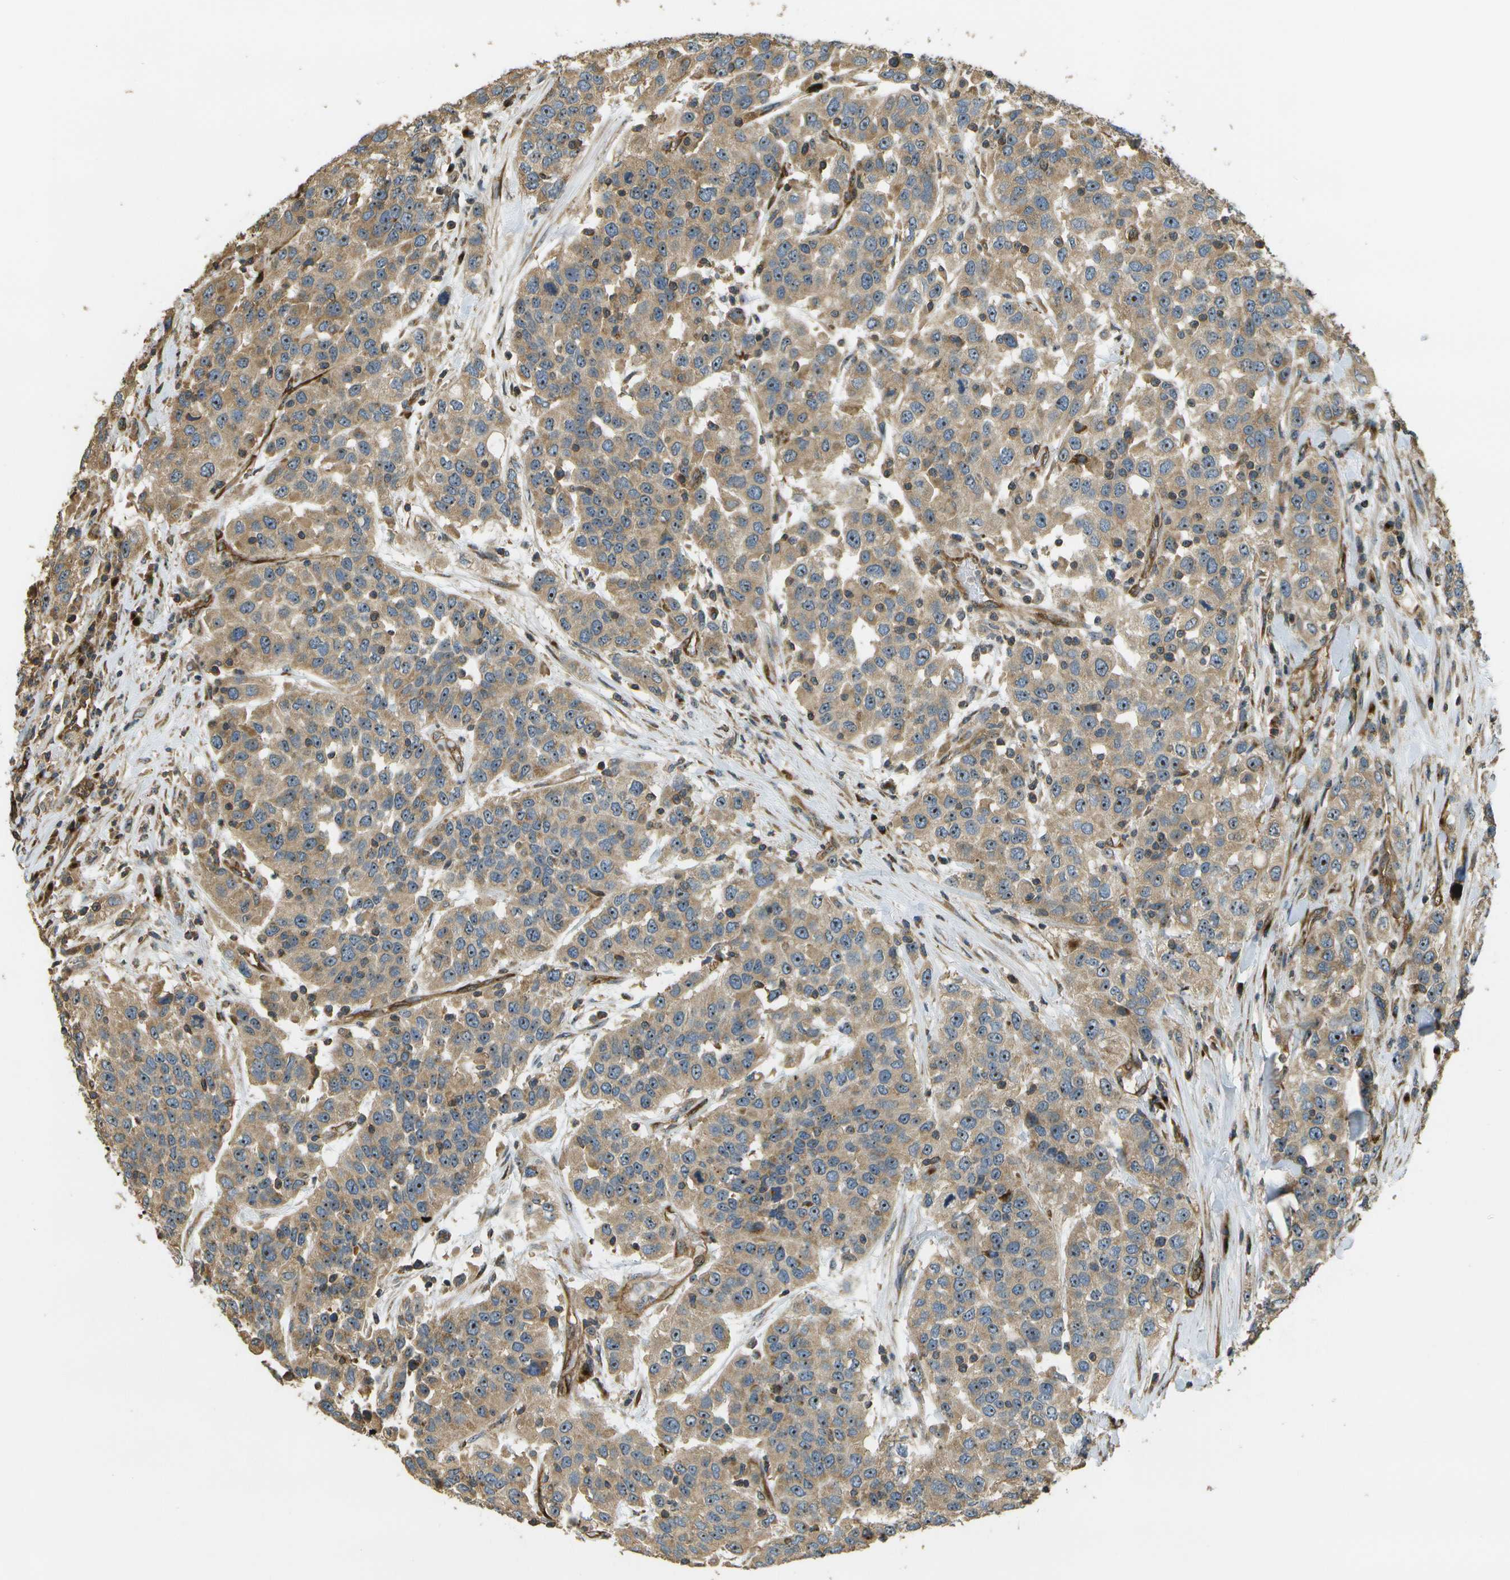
{"staining": {"intensity": "moderate", "quantity": ">75%", "location": "cytoplasmic/membranous,nuclear"}, "tissue": "urothelial cancer", "cell_type": "Tumor cells", "image_type": "cancer", "snomed": [{"axis": "morphology", "description": "Urothelial carcinoma, High grade"}, {"axis": "topography", "description": "Urinary bladder"}], "caption": "This micrograph displays IHC staining of human urothelial cancer, with medium moderate cytoplasmic/membranous and nuclear staining in about >75% of tumor cells.", "gene": "LRP12", "patient": {"sex": "female", "age": 80}}